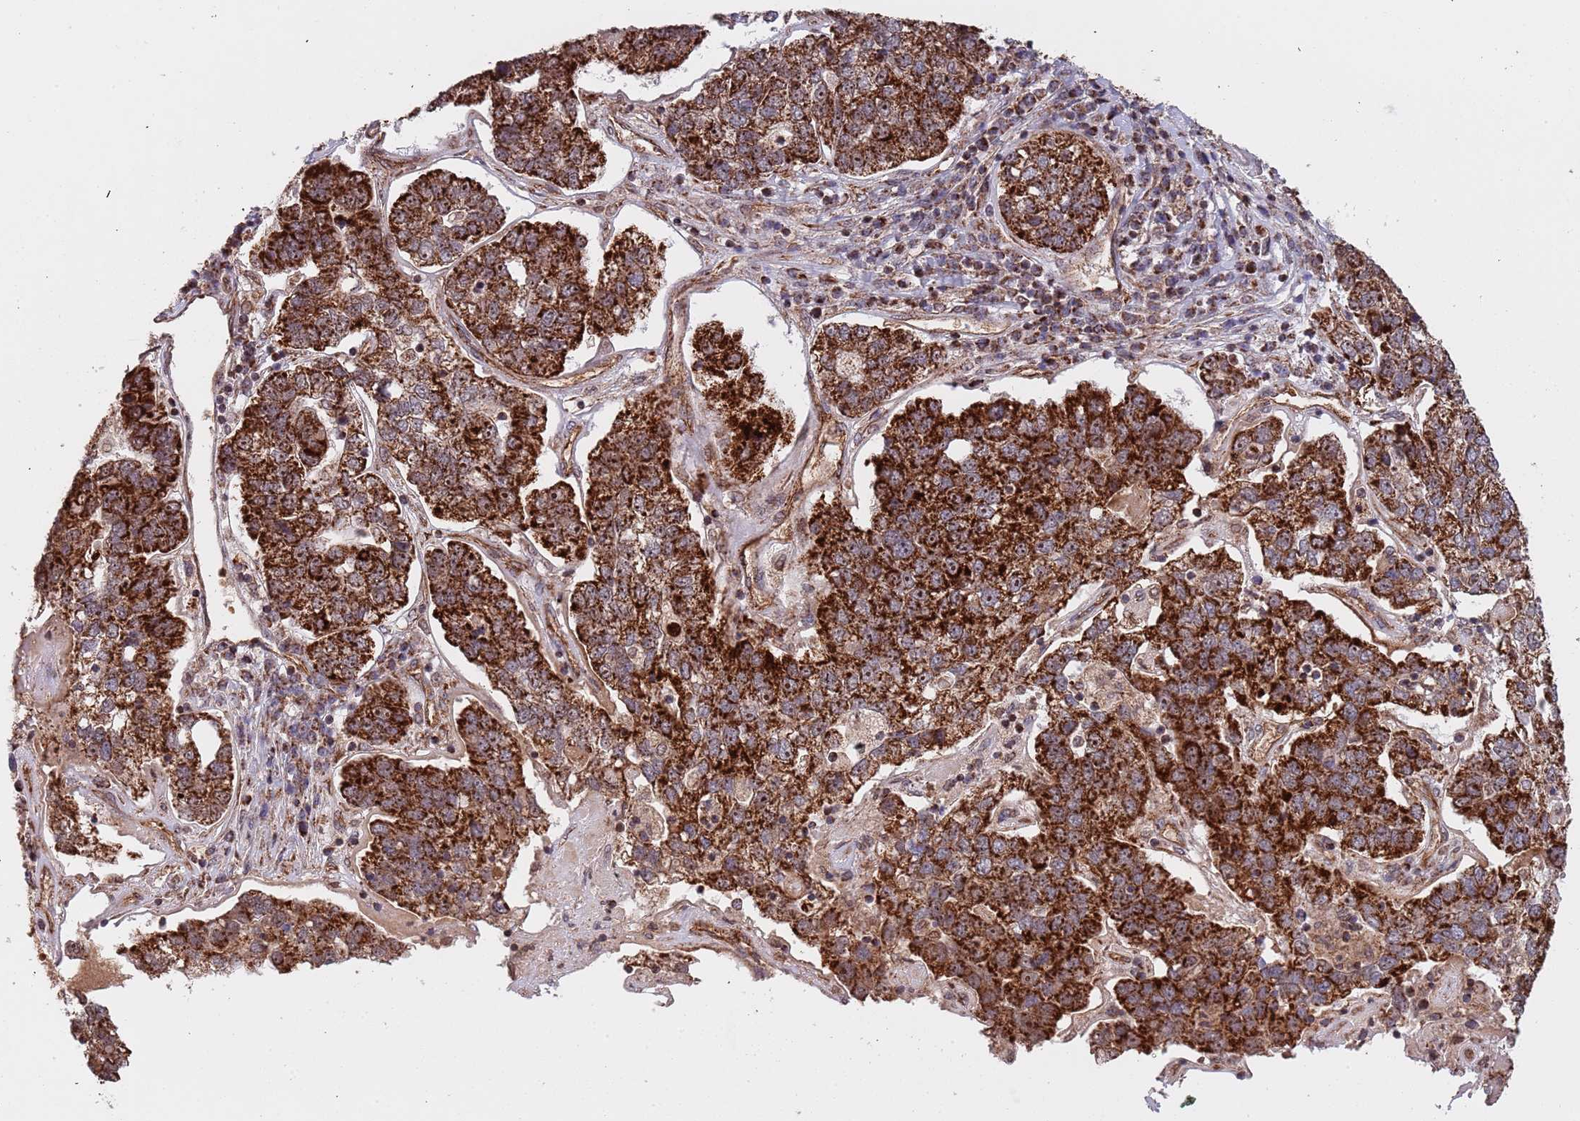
{"staining": {"intensity": "strong", "quantity": ">75%", "location": "cytoplasmic/membranous"}, "tissue": "pancreatic cancer", "cell_type": "Tumor cells", "image_type": "cancer", "snomed": [{"axis": "morphology", "description": "Adenocarcinoma, NOS"}, {"axis": "topography", "description": "Pancreas"}], "caption": "Adenocarcinoma (pancreatic) stained with a protein marker shows strong staining in tumor cells.", "gene": "DCHS1", "patient": {"sex": "female", "age": 61}}